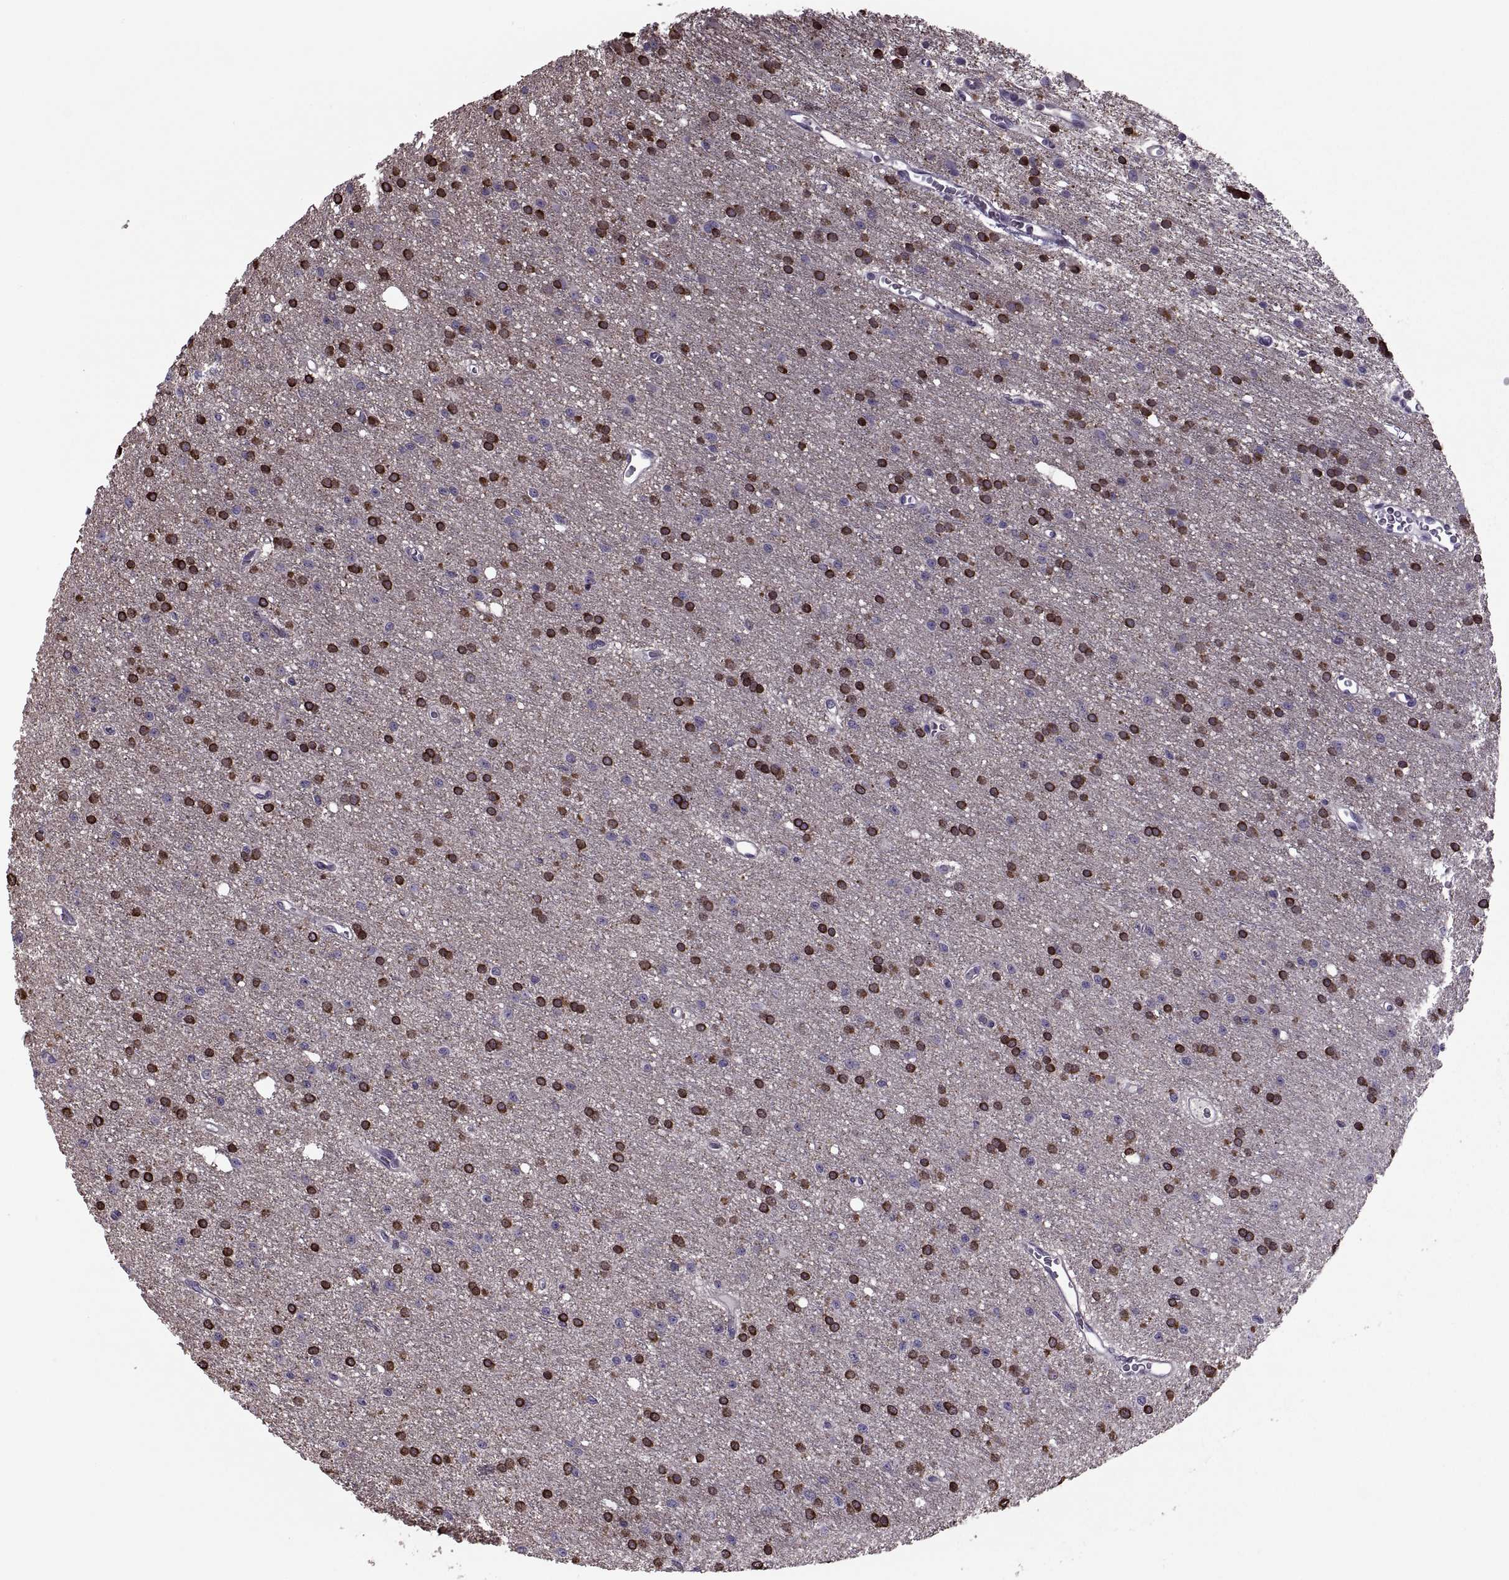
{"staining": {"intensity": "strong", "quantity": "25%-75%", "location": "cytoplasmic/membranous"}, "tissue": "glioma", "cell_type": "Tumor cells", "image_type": "cancer", "snomed": [{"axis": "morphology", "description": "Glioma, malignant, Low grade"}, {"axis": "topography", "description": "Brain"}], "caption": "Immunohistochemical staining of malignant low-grade glioma exhibits high levels of strong cytoplasmic/membranous expression in approximately 25%-75% of tumor cells.", "gene": "ODF3", "patient": {"sex": "male", "age": 27}}